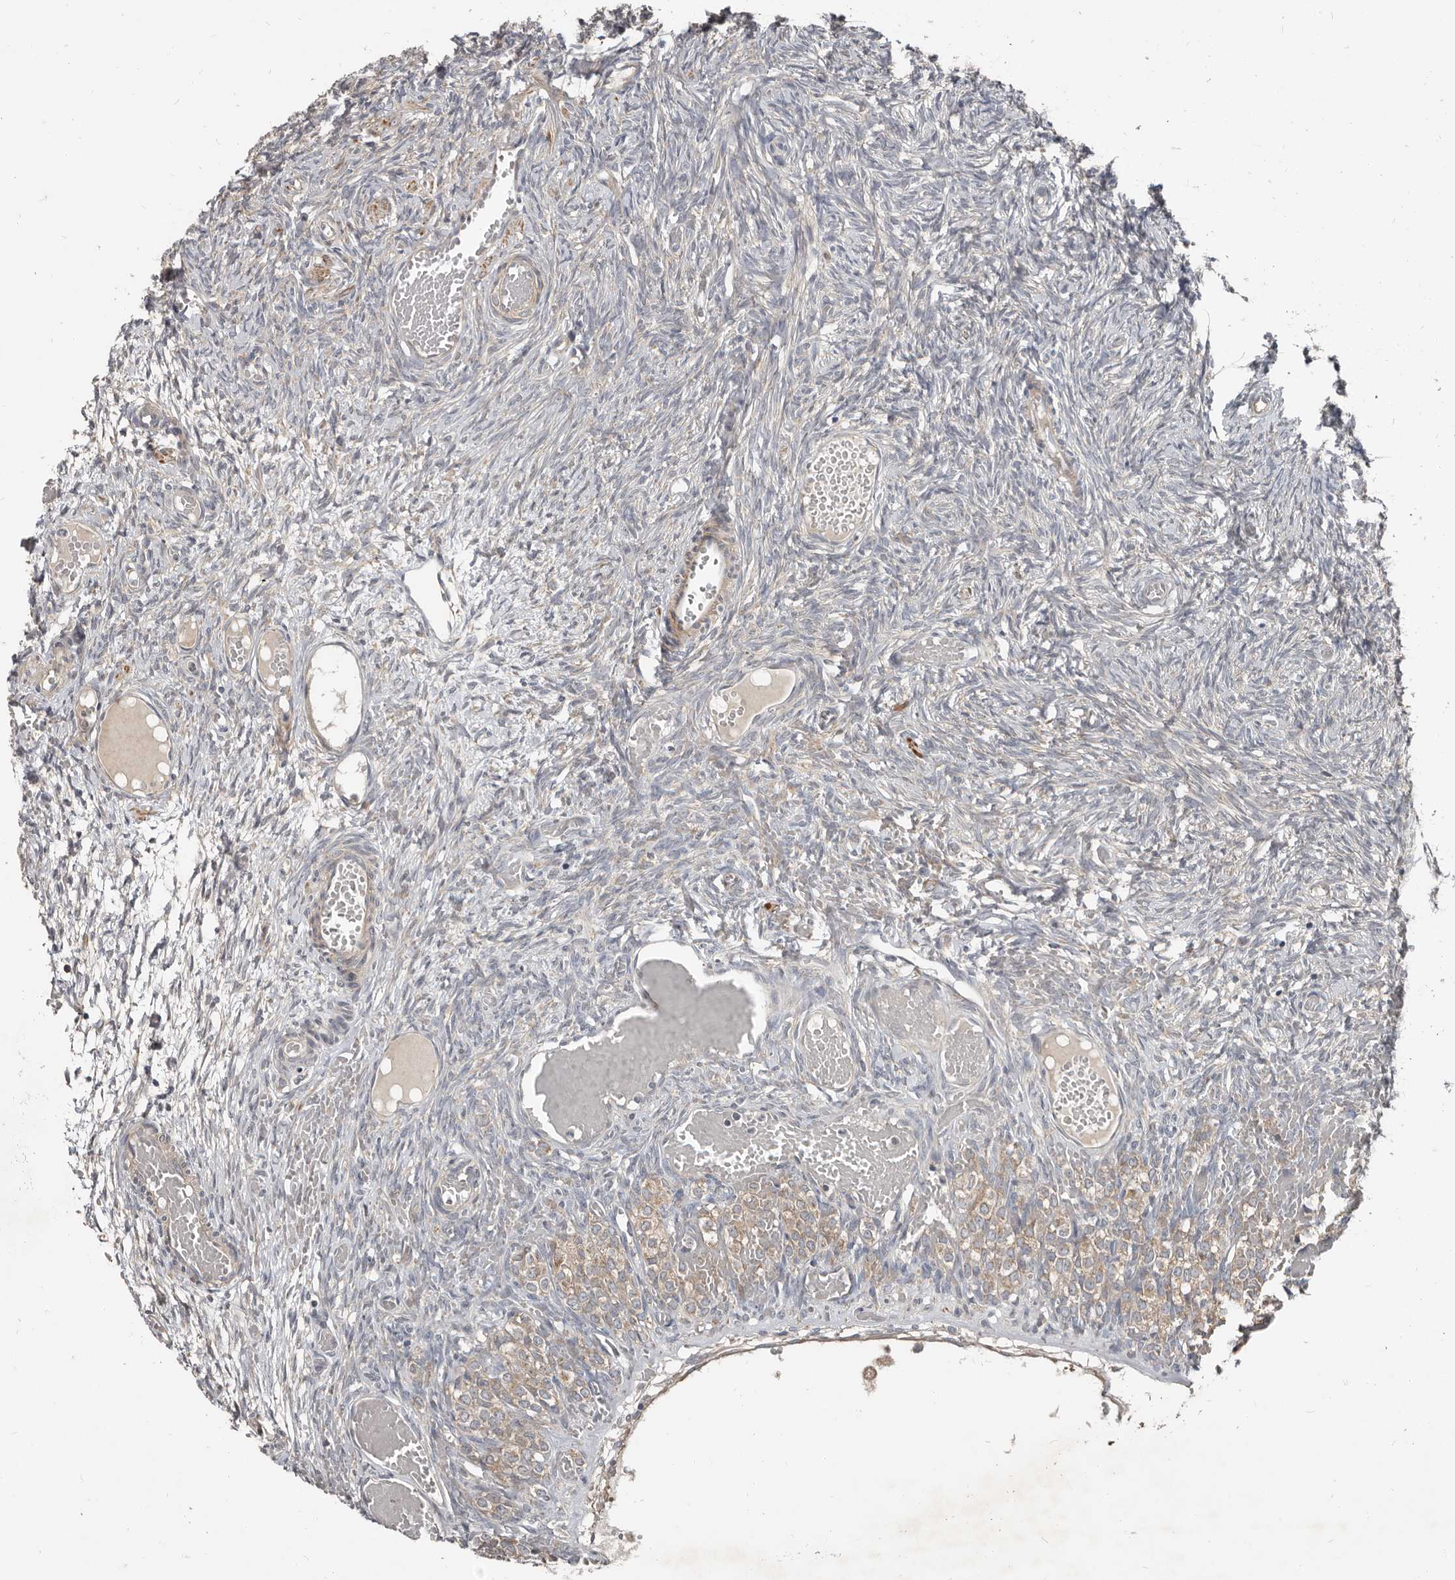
{"staining": {"intensity": "negative", "quantity": "none", "location": "none"}, "tissue": "ovary", "cell_type": "Ovarian stroma cells", "image_type": "normal", "snomed": [{"axis": "morphology", "description": "Adenocarcinoma, NOS"}, {"axis": "topography", "description": "Endometrium"}], "caption": "Unremarkable ovary was stained to show a protein in brown. There is no significant positivity in ovarian stroma cells. (Stains: DAB (3,3'-diaminobenzidine) IHC with hematoxylin counter stain, Microscopy: brightfield microscopy at high magnification).", "gene": "AKNAD1", "patient": {"sex": "female", "age": 32}}